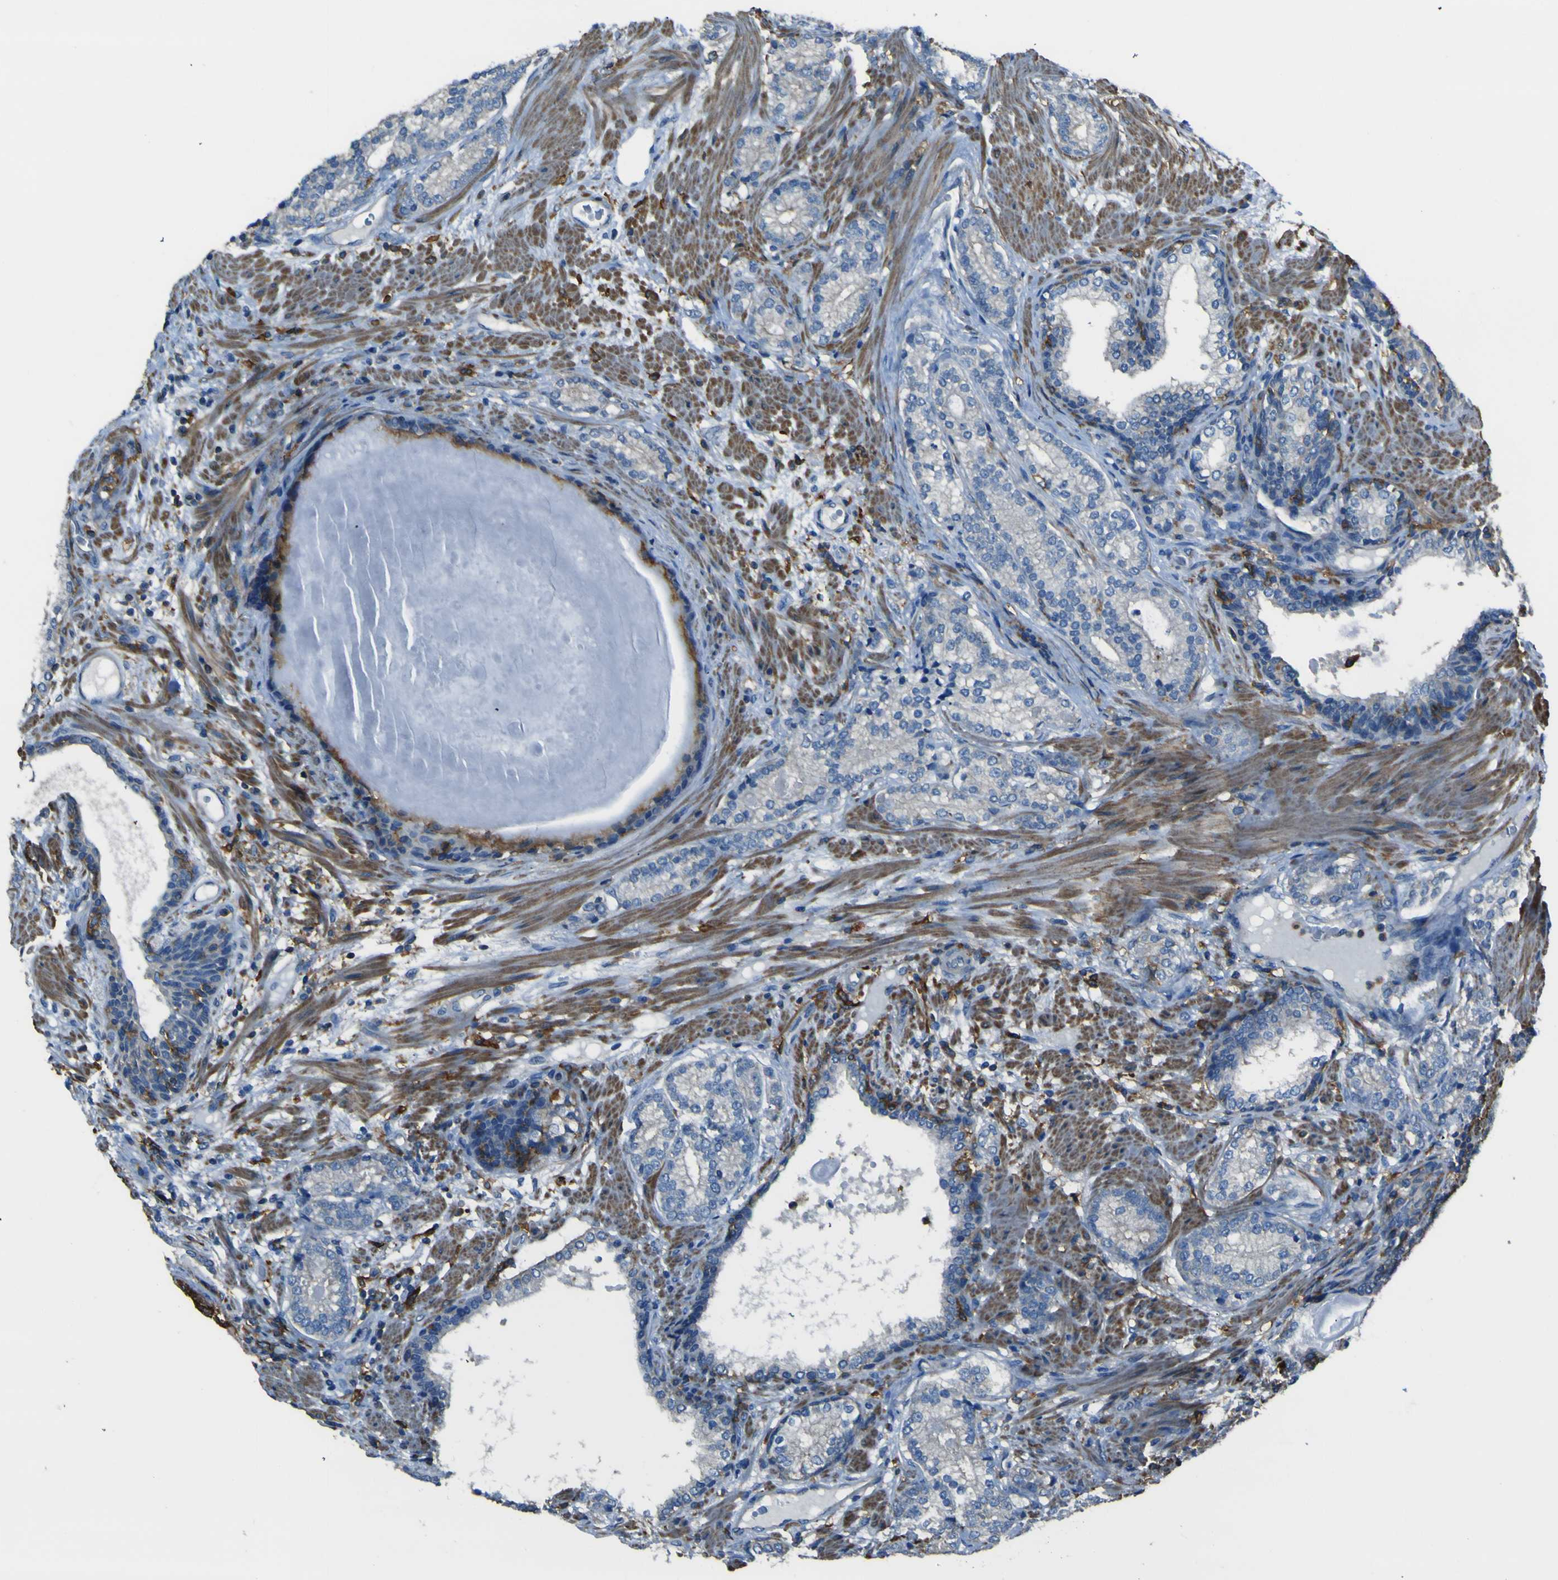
{"staining": {"intensity": "negative", "quantity": "none", "location": "none"}, "tissue": "prostate cancer", "cell_type": "Tumor cells", "image_type": "cancer", "snomed": [{"axis": "morphology", "description": "Adenocarcinoma, High grade"}, {"axis": "topography", "description": "Prostate"}], "caption": "A high-resolution photomicrograph shows IHC staining of adenocarcinoma (high-grade) (prostate), which shows no significant positivity in tumor cells. The staining is performed using DAB (3,3'-diaminobenzidine) brown chromogen with nuclei counter-stained in using hematoxylin.", "gene": "LAIR1", "patient": {"sex": "male", "age": 61}}